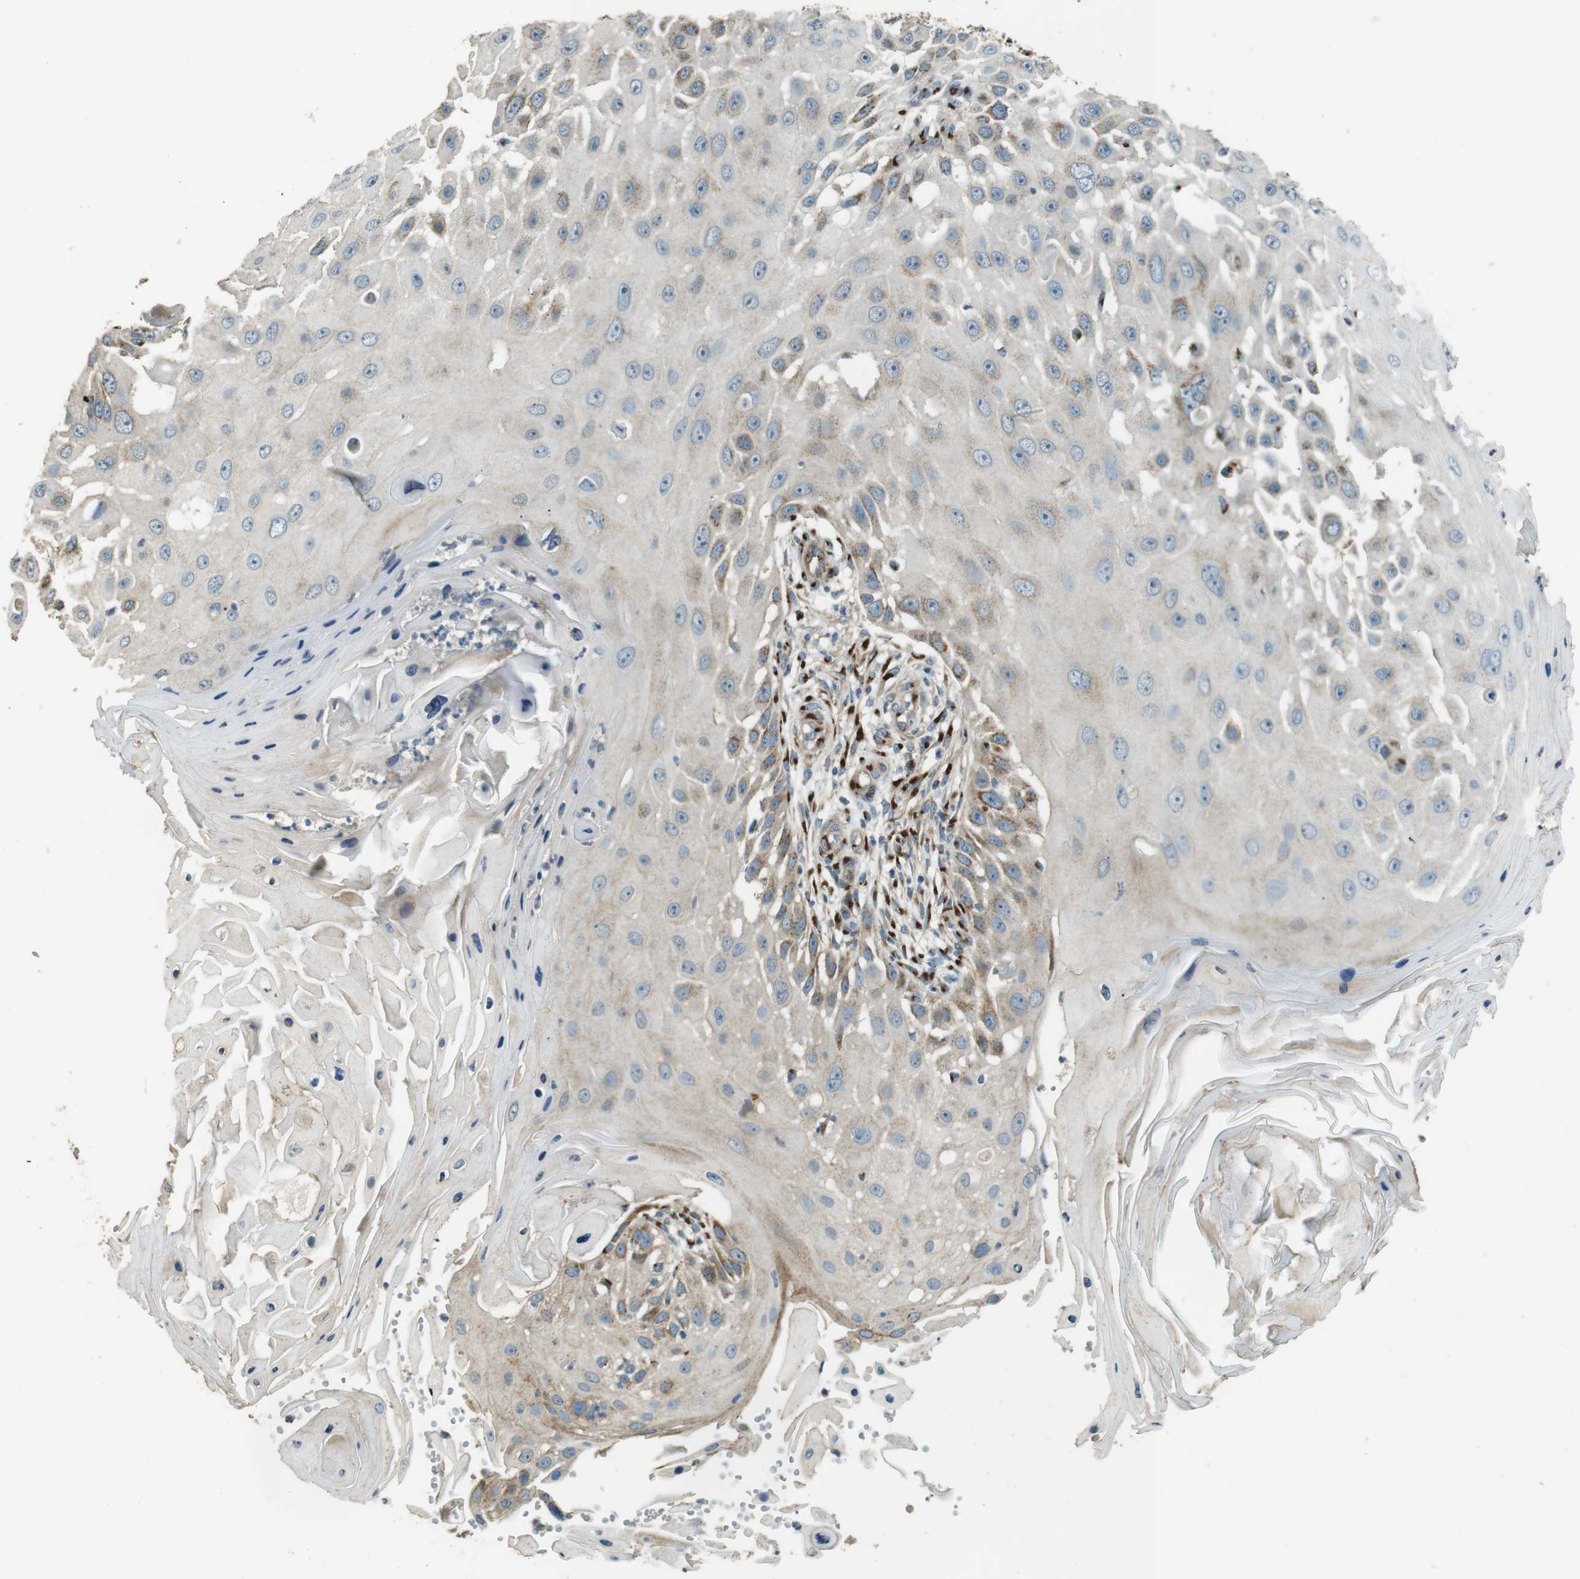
{"staining": {"intensity": "weak", "quantity": "25%-75%", "location": "cytoplasmic/membranous"}, "tissue": "skin cancer", "cell_type": "Tumor cells", "image_type": "cancer", "snomed": [{"axis": "morphology", "description": "Squamous cell carcinoma, NOS"}, {"axis": "topography", "description": "Skin"}], "caption": "About 25%-75% of tumor cells in skin cancer (squamous cell carcinoma) demonstrate weak cytoplasmic/membranous protein positivity as visualized by brown immunohistochemical staining.", "gene": "TMEM115", "patient": {"sex": "female", "age": 44}}